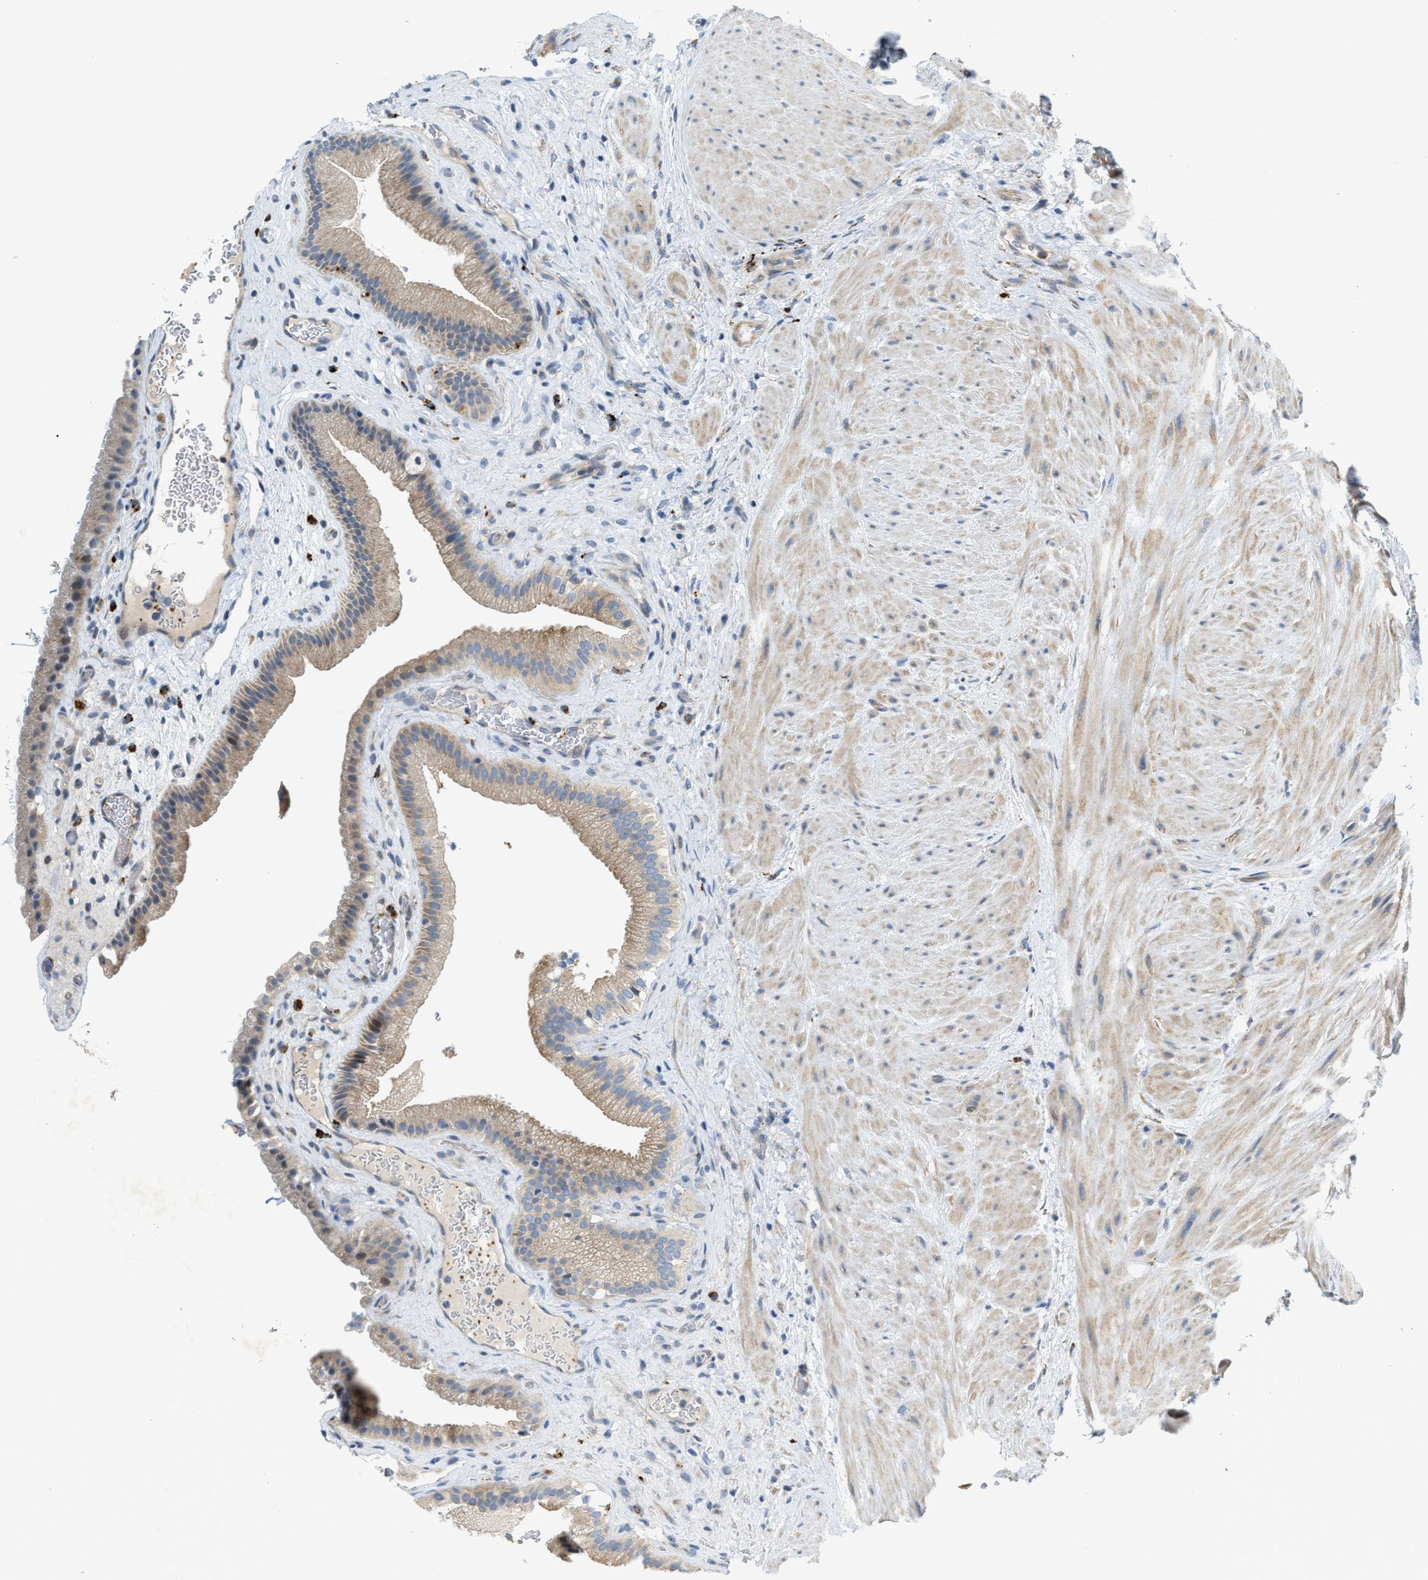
{"staining": {"intensity": "weak", "quantity": ">75%", "location": "cytoplasmic/membranous"}, "tissue": "gallbladder", "cell_type": "Glandular cells", "image_type": "normal", "snomed": [{"axis": "morphology", "description": "Normal tissue, NOS"}, {"axis": "topography", "description": "Gallbladder"}], "caption": "Protein expression analysis of unremarkable human gallbladder reveals weak cytoplasmic/membranous positivity in approximately >75% of glandular cells.", "gene": "KLHDC10", "patient": {"sex": "male", "age": 49}}